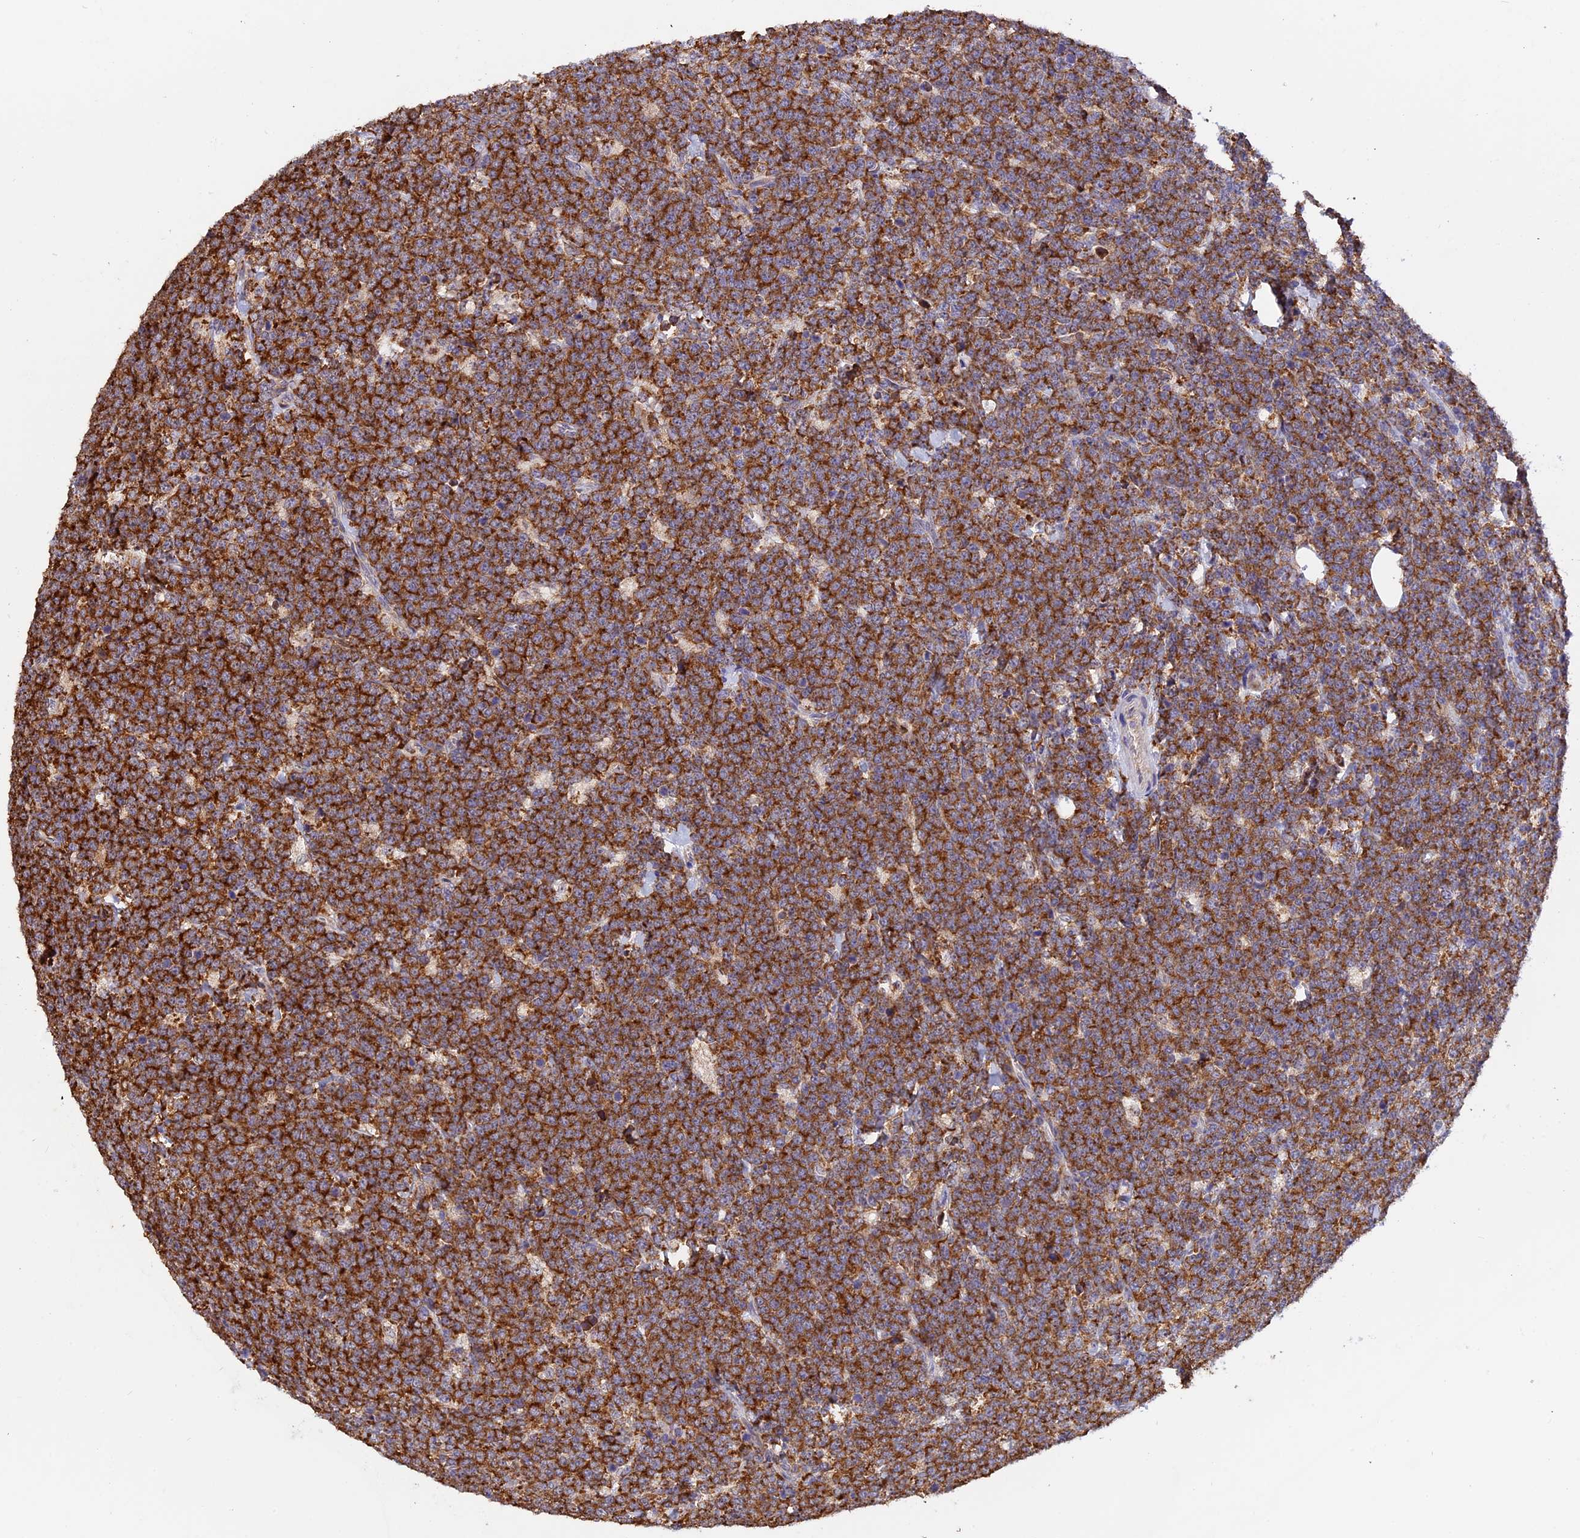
{"staining": {"intensity": "strong", "quantity": ">75%", "location": "cytoplasmic/membranous"}, "tissue": "lymphoma", "cell_type": "Tumor cells", "image_type": "cancer", "snomed": [{"axis": "morphology", "description": "Malignant lymphoma, non-Hodgkin's type, High grade"}, {"axis": "topography", "description": "Small intestine"}], "caption": "This histopathology image demonstrates IHC staining of malignant lymphoma, non-Hodgkin's type (high-grade), with high strong cytoplasmic/membranous expression in about >75% of tumor cells.", "gene": "GNPTAB", "patient": {"sex": "male", "age": 8}}